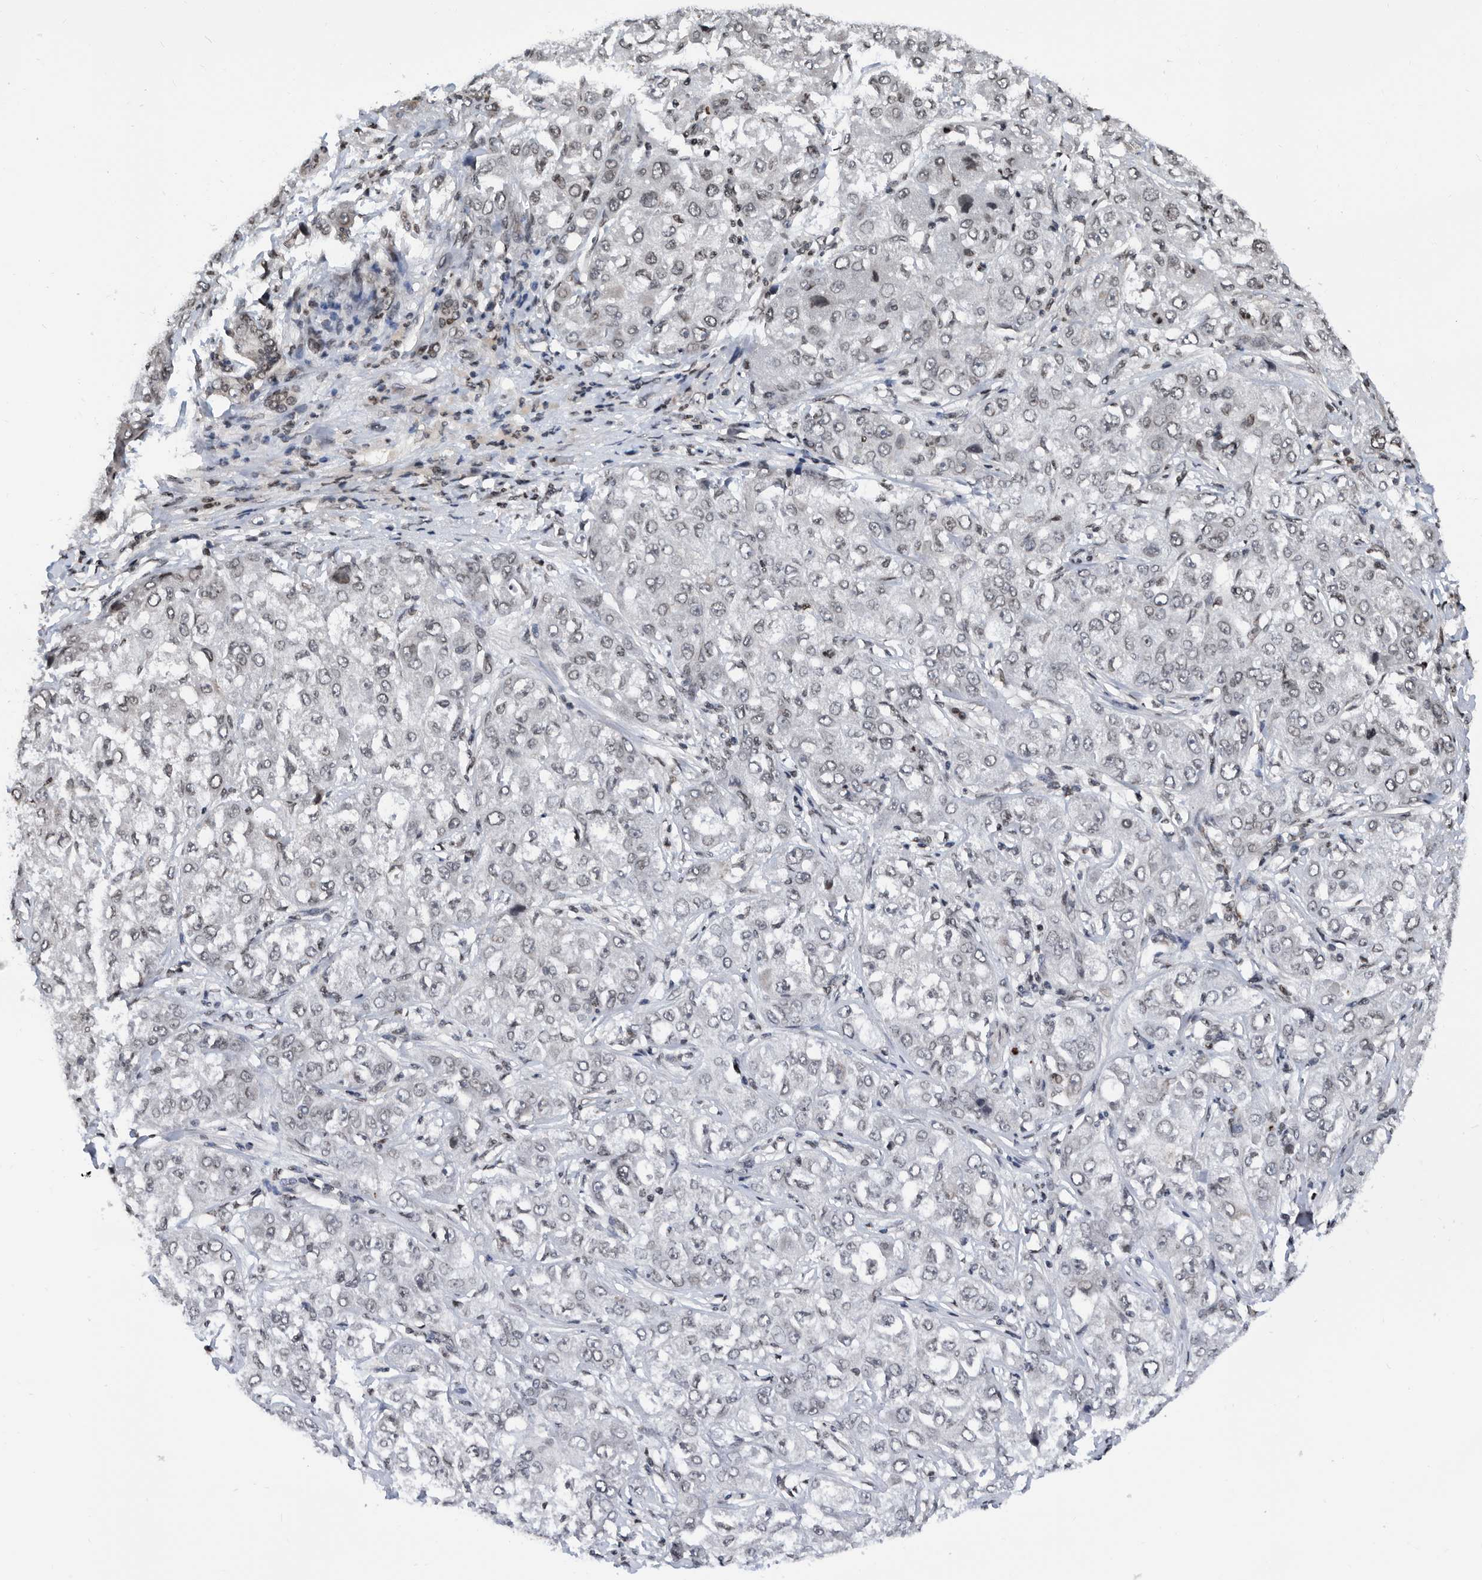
{"staining": {"intensity": "weak", "quantity": "<25%", "location": "nuclear"}, "tissue": "liver cancer", "cell_type": "Tumor cells", "image_type": "cancer", "snomed": [{"axis": "morphology", "description": "Carcinoma, Hepatocellular, NOS"}, {"axis": "topography", "description": "Liver"}], "caption": "Protein analysis of liver cancer (hepatocellular carcinoma) exhibits no significant positivity in tumor cells.", "gene": "SNRNP48", "patient": {"sex": "male", "age": 80}}